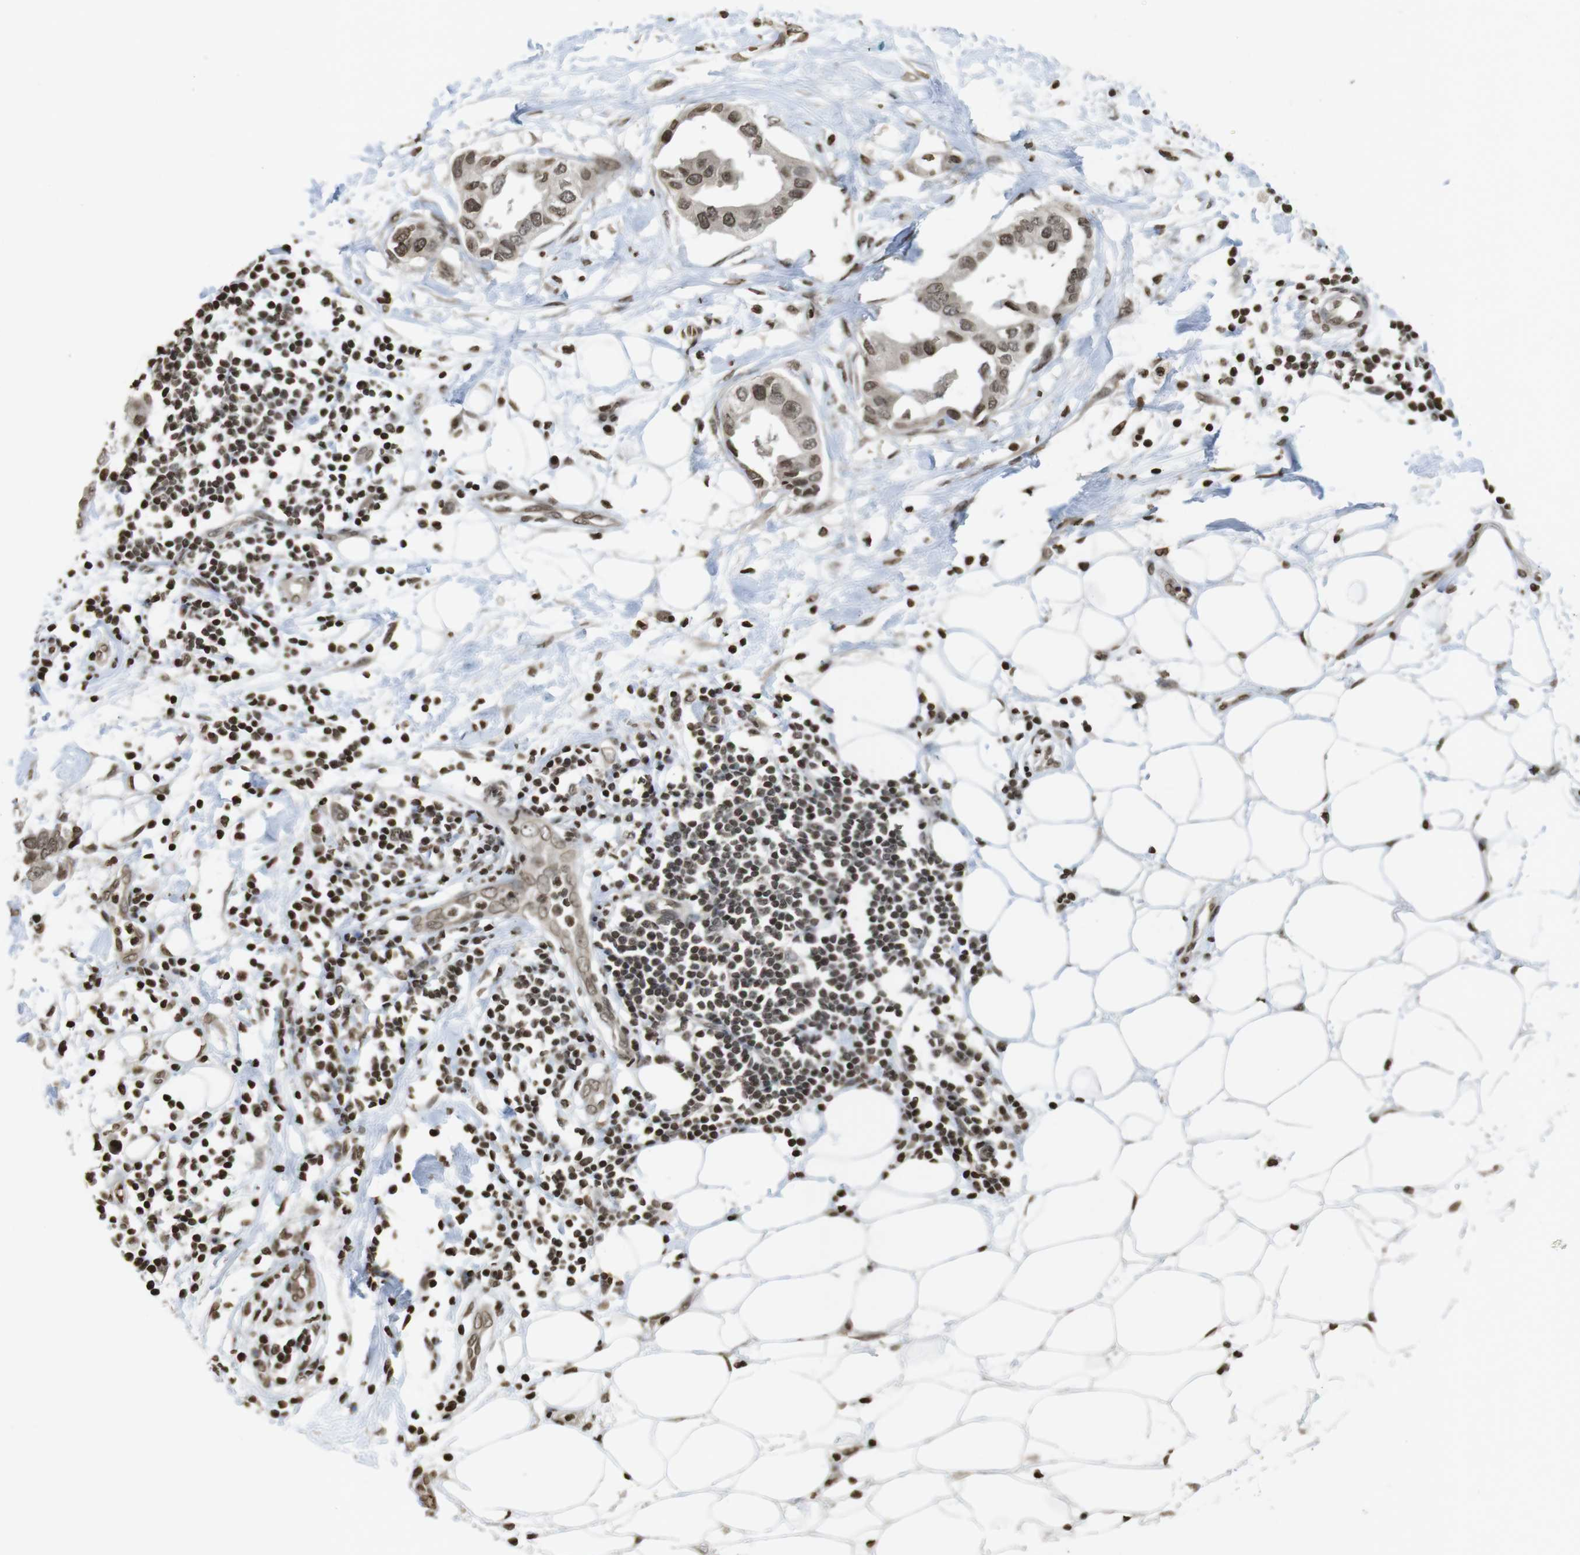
{"staining": {"intensity": "moderate", "quantity": ">75%", "location": "cytoplasmic/membranous,nuclear"}, "tissue": "breast cancer", "cell_type": "Tumor cells", "image_type": "cancer", "snomed": [{"axis": "morphology", "description": "Duct carcinoma"}, {"axis": "topography", "description": "Breast"}], "caption": "About >75% of tumor cells in human breast cancer (invasive ductal carcinoma) reveal moderate cytoplasmic/membranous and nuclear protein staining as visualized by brown immunohistochemical staining.", "gene": "FOXA3", "patient": {"sex": "female", "age": 40}}